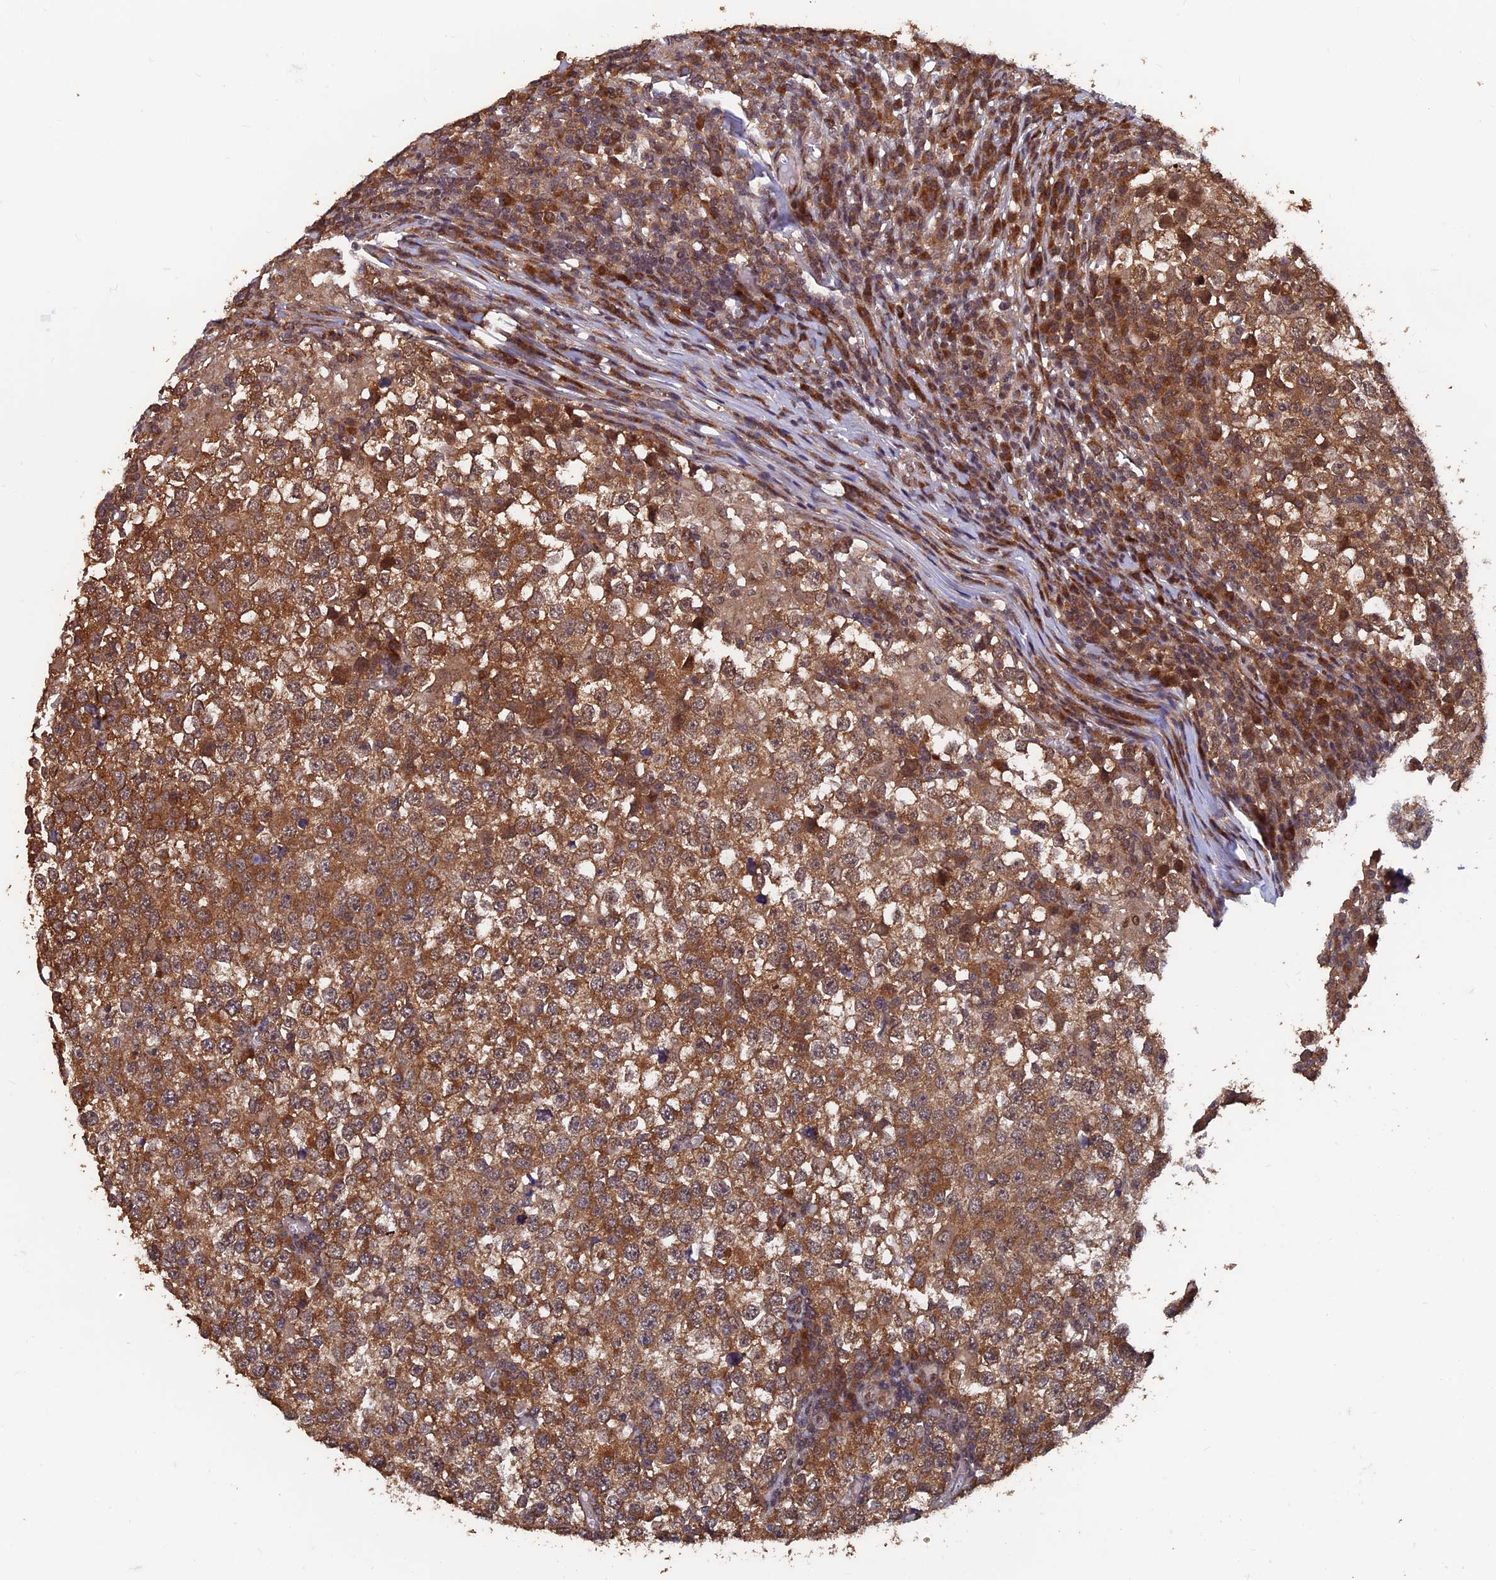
{"staining": {"intensity": "moderate", "quantity": ">75%", "location": "cytoplasmic/membranous,nuclear"}, "tissue": "testis cancer", "cell_type": "Tumor cells", "image_type": "cancer", "snomed": [{"axis": "morphology", "description": "Seminoma, NOS"}, {"axis": "topography", "description": "Testis"}], "caption": "IHC photomicrograph of neoplastic tissue: human seminoma (testis) stained using immunohistochemistry shows medium levels of moderate protein expression localized specifically in the cytoplasmic/membranous and nuclear of tumor cells, appearing as a cytoplasmic/membranous and nuclear brown color.", "gene": "FAM53C", "patient": {"sex": "male", "age": 65}}